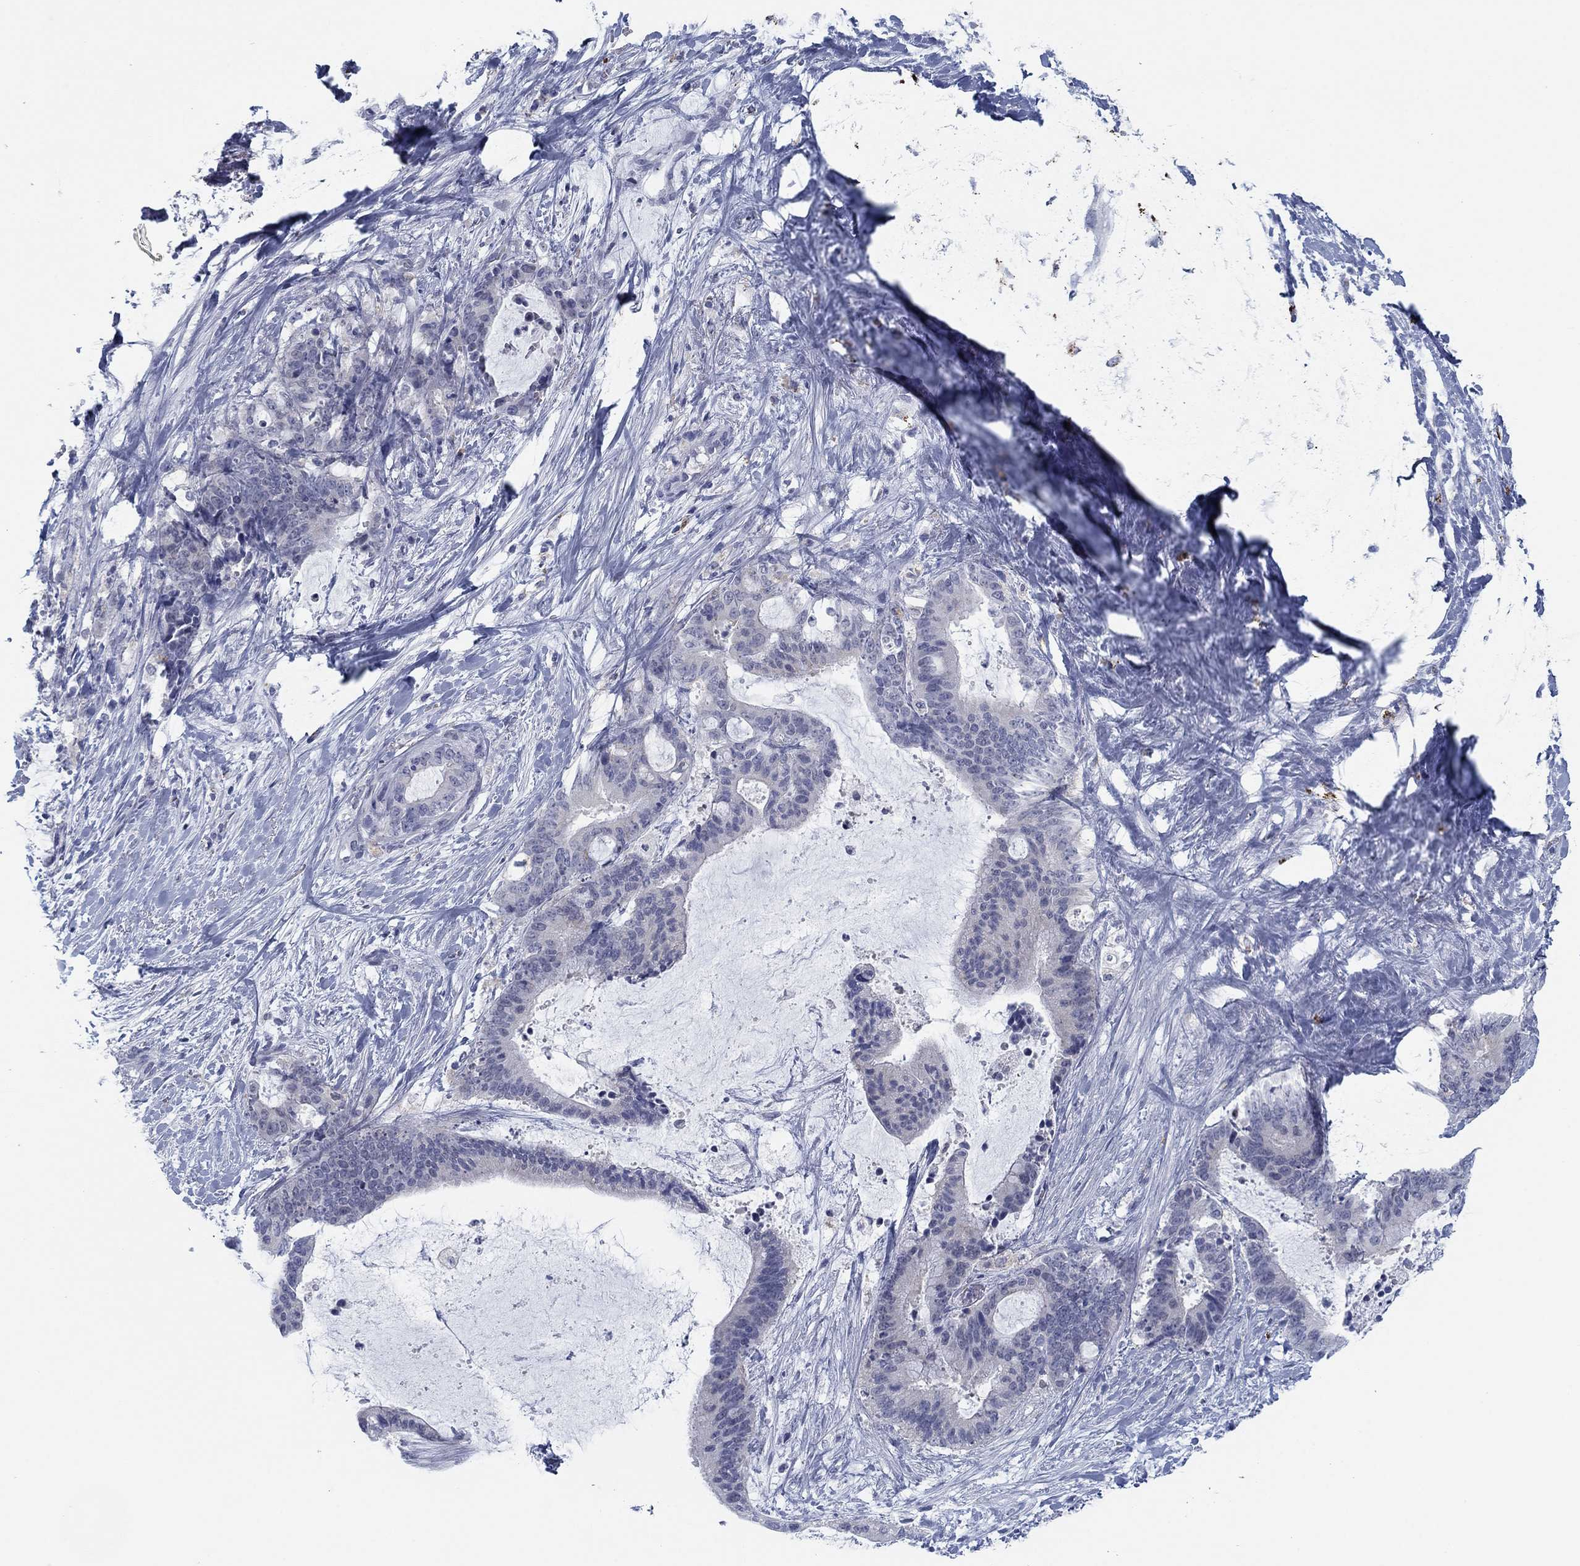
{"staining": {"intensity": "negative", "quantity": "none", "location": "none"}, "tissue": "liver cancer", "cell_type": "Tumor cells", "image_type": "cancer", "snomed": [{"axis": "morphology", "description": "Cholangiocarcinoma"}, {"axis": "topography", "description": "Liver"}], "caption": "Tumor cells show no significant expression in liver cholangiocarcinoma. The staining is performed using DAB brown chromogen with nuclei counter-stained in using hematoxylin.", "gene": "DNAL1", "patient": {"sex": "female", "age": 73}}